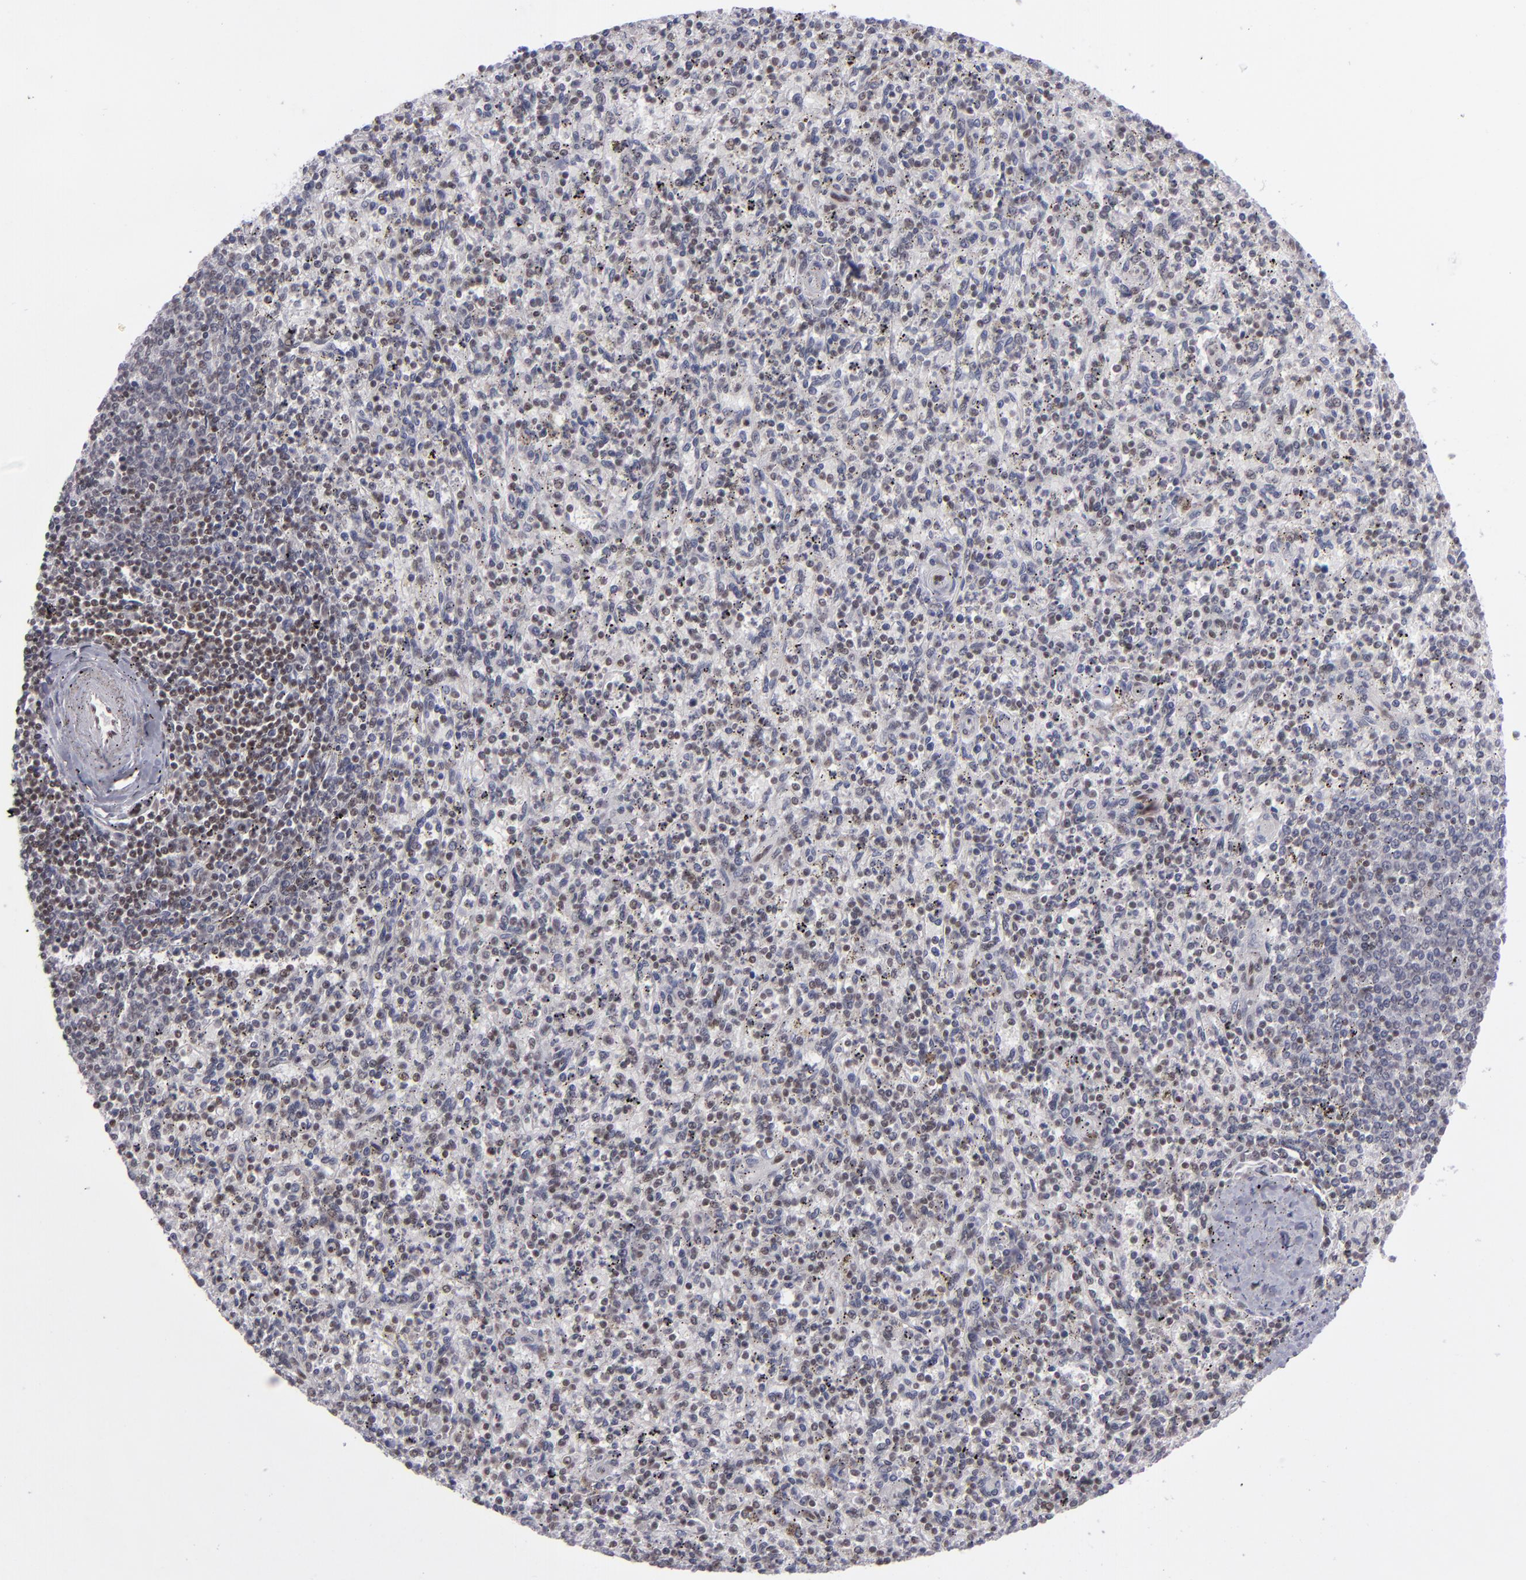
{"staining": {"intensity": "weak", "quantity": "25%-75%", "location": "nuclear"}, "tissue": "spleen", "cell_type": "Cells in red pulp", "image_type": "normal", "snomed": [{"axis": "morphology", "description": "Normal tissue, NOS"}, {"axis": "topography", "description": "Spleen"}], "caption": "A low amount of weak nuclear staining is seen in about 25%-75% of cells in red pulp in normal spleen.", "gene": "MLLT3", "patient": {"sex": "male", "age": 72}}